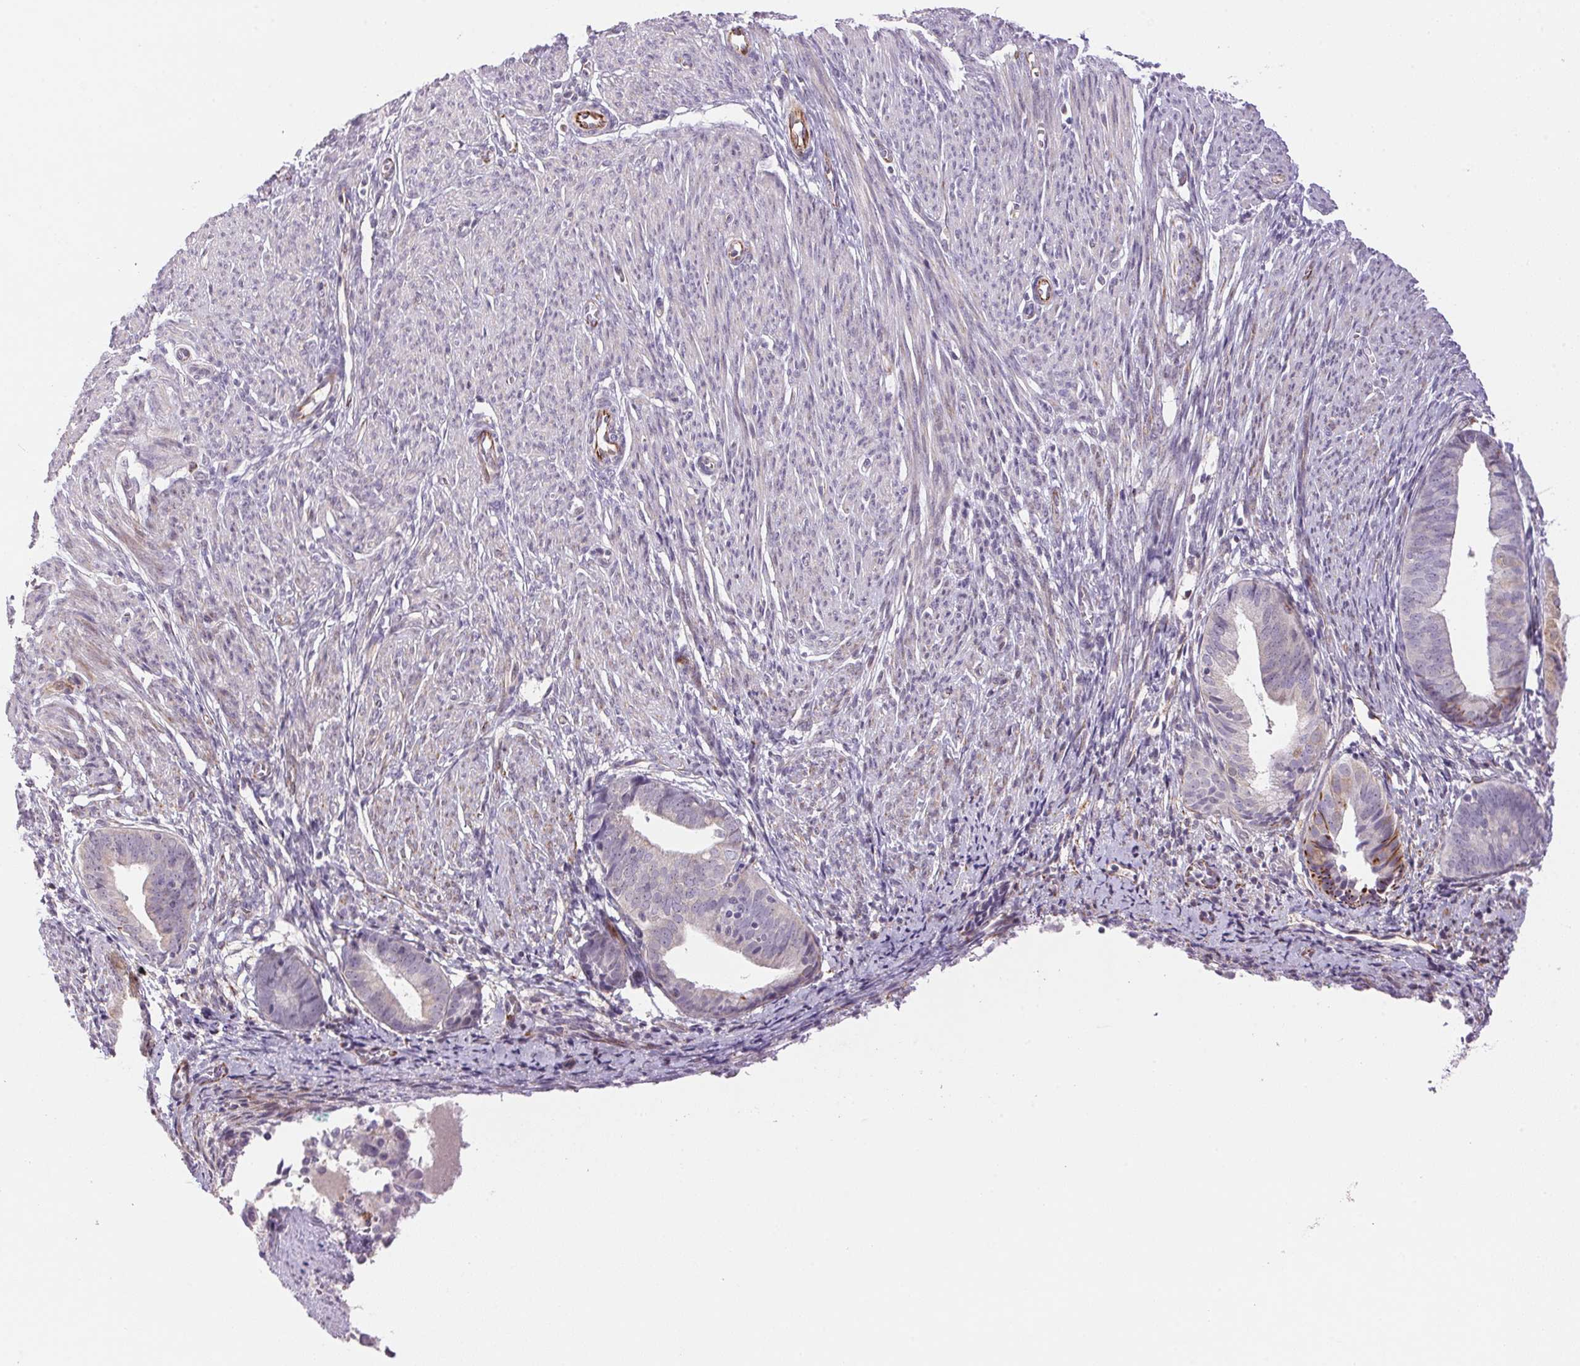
{"staining": {"intensity": "negative", "quantity": "none", "location": "none"}, "tissue": "endometrium", "cell_type": "Cells in endometrial stroma", "image_type": "normal", "snomed": [{"axis": "morphology", "description": "Normal tissue, NOS"}, {"axis": "topography", "description": "Endometrium"}], "caption": "DAB immunohistochemical staining of unremarkable endometrium reveals no significant positivity in cells in endometrial stroma.", "gene": "GYG2", "patient": {"sex": "female", "age": 50}}